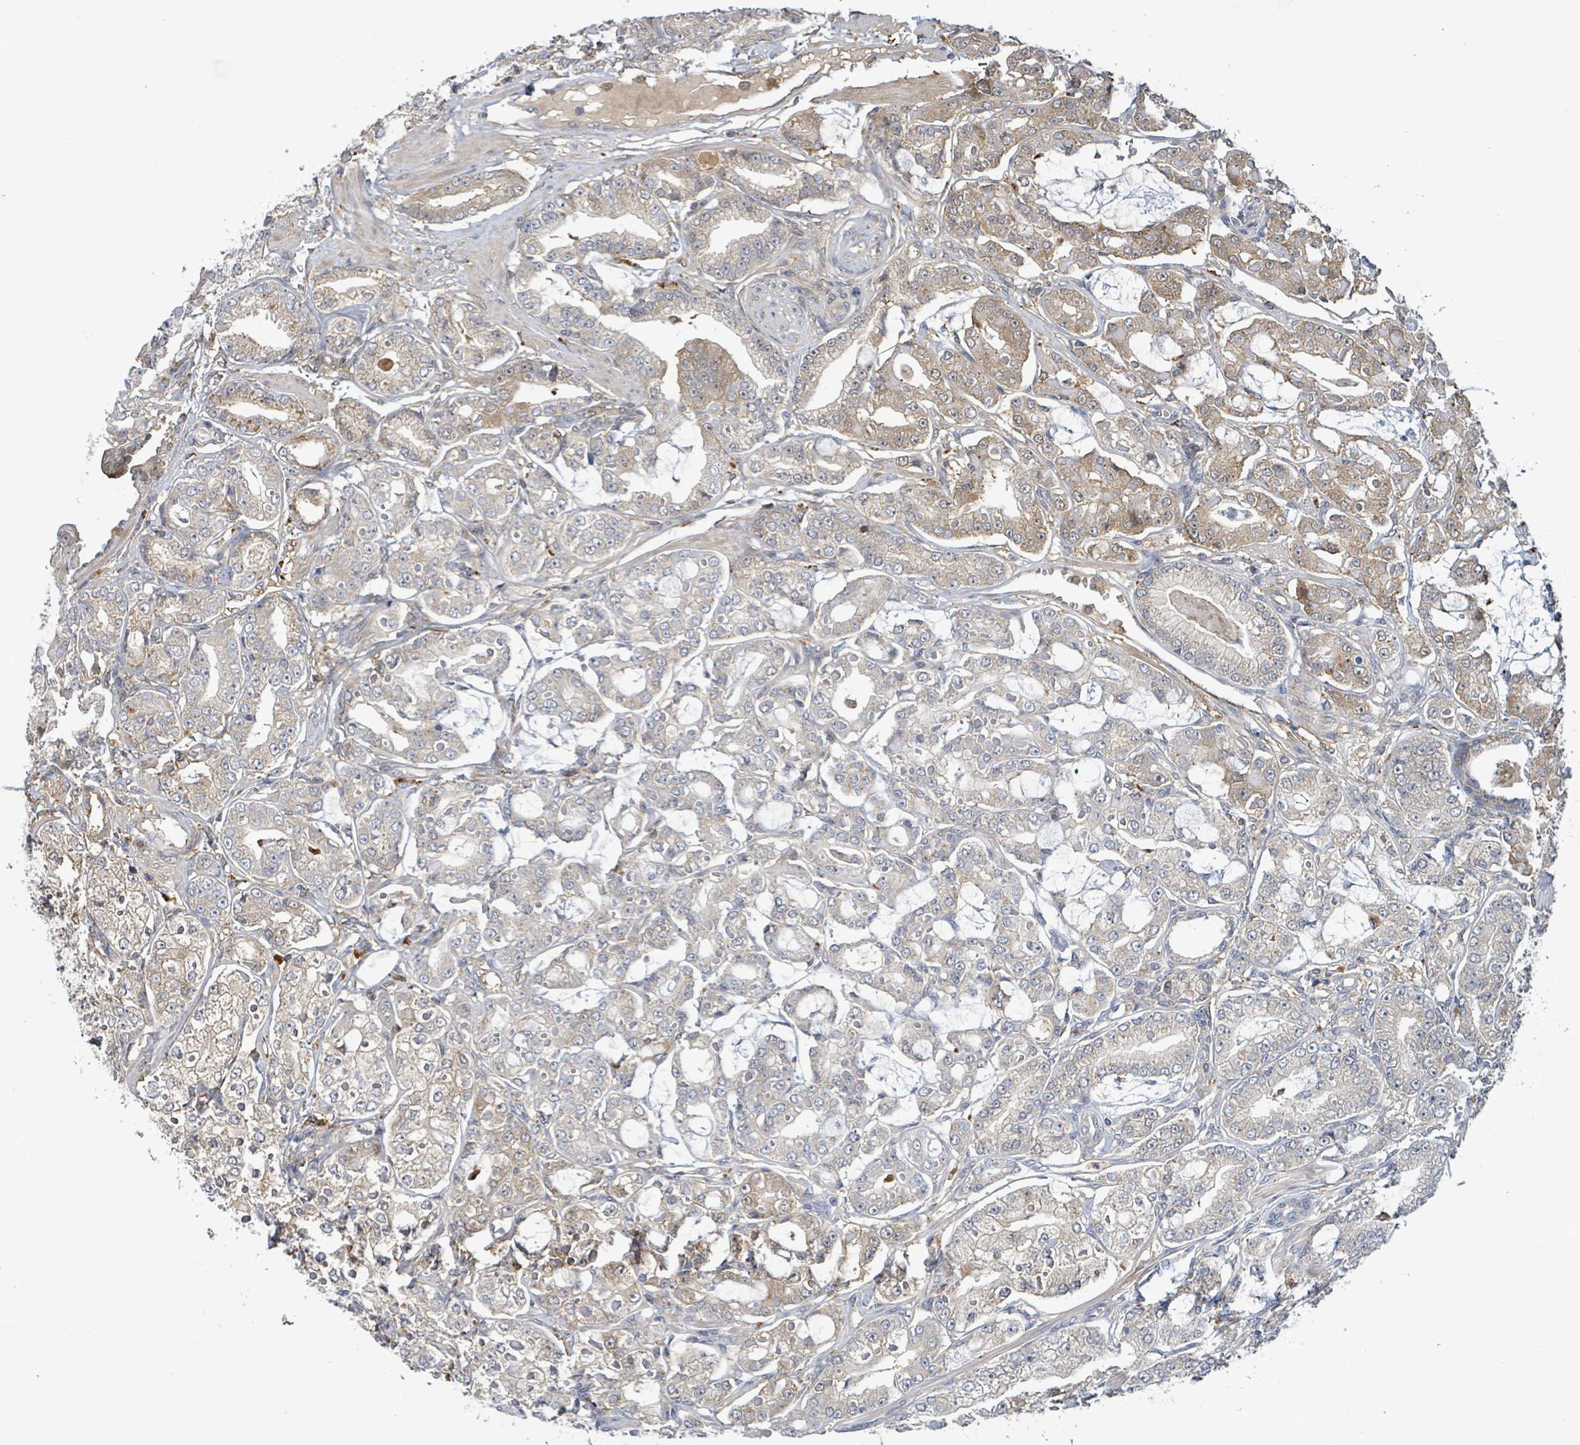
{"staining": {"intensity": "weak", "quantity": "<25%", "location": "cytoplasmic/membranous"}, "tissue": "prostate cancer", "cell_type": "Tumor cells", "image_type": "cancer", "snomed": [{"axis": "morphology", "description": "Adenocarcinoma, High grade"}, {"axis": "topography", "description": "Prostate"}], "caption": "This is a photomicrograph of IHC staining of prostate cancer (adenocarcinoma (high-grade)), which shows no expression in tumor cells.", "gene": "PGAM1", "patient": {"sex": "male", "age": 71}}